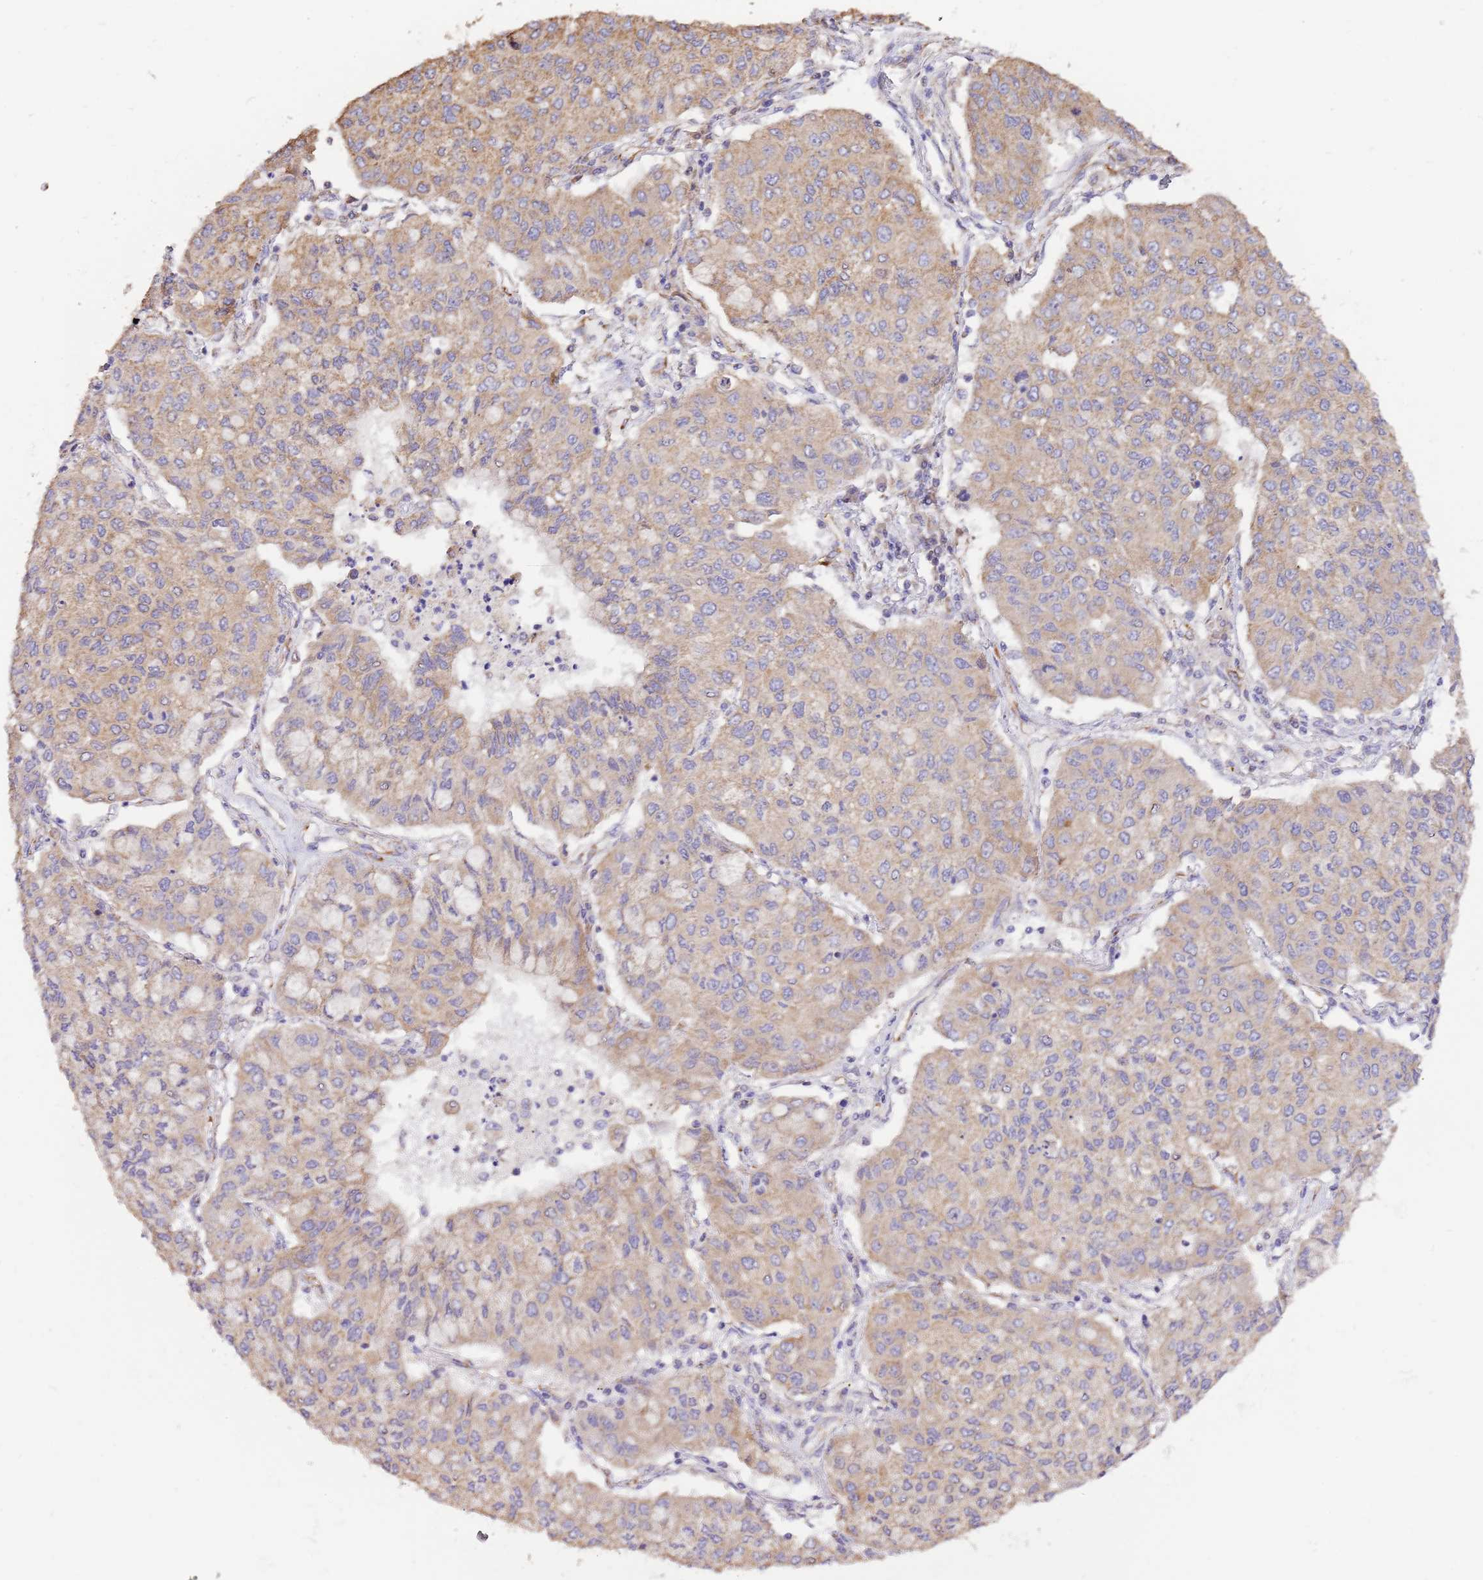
{"staining": {"intensity": "moderate", "quantity": ">75%", "location": "cytoplasmic/membranous"}, "tissue": "lung cancer", "cell_type": "Tumor cells", "image_type": "cancer", "snomed": [{"axis": "morphology", "description": "Squamous cell carcinoma, NOS"}, {"axis": "topography", "description": "Lung"}], "caption": "Immunohistochemical staining of human squamous cell carcinoma (lung) demonstrates moderate cytoplasmic/membranous protein positivity in approximately >75% of tumor cells.", "gene": "DOCK9", "patient": {"sex": "male", "age": 74}}